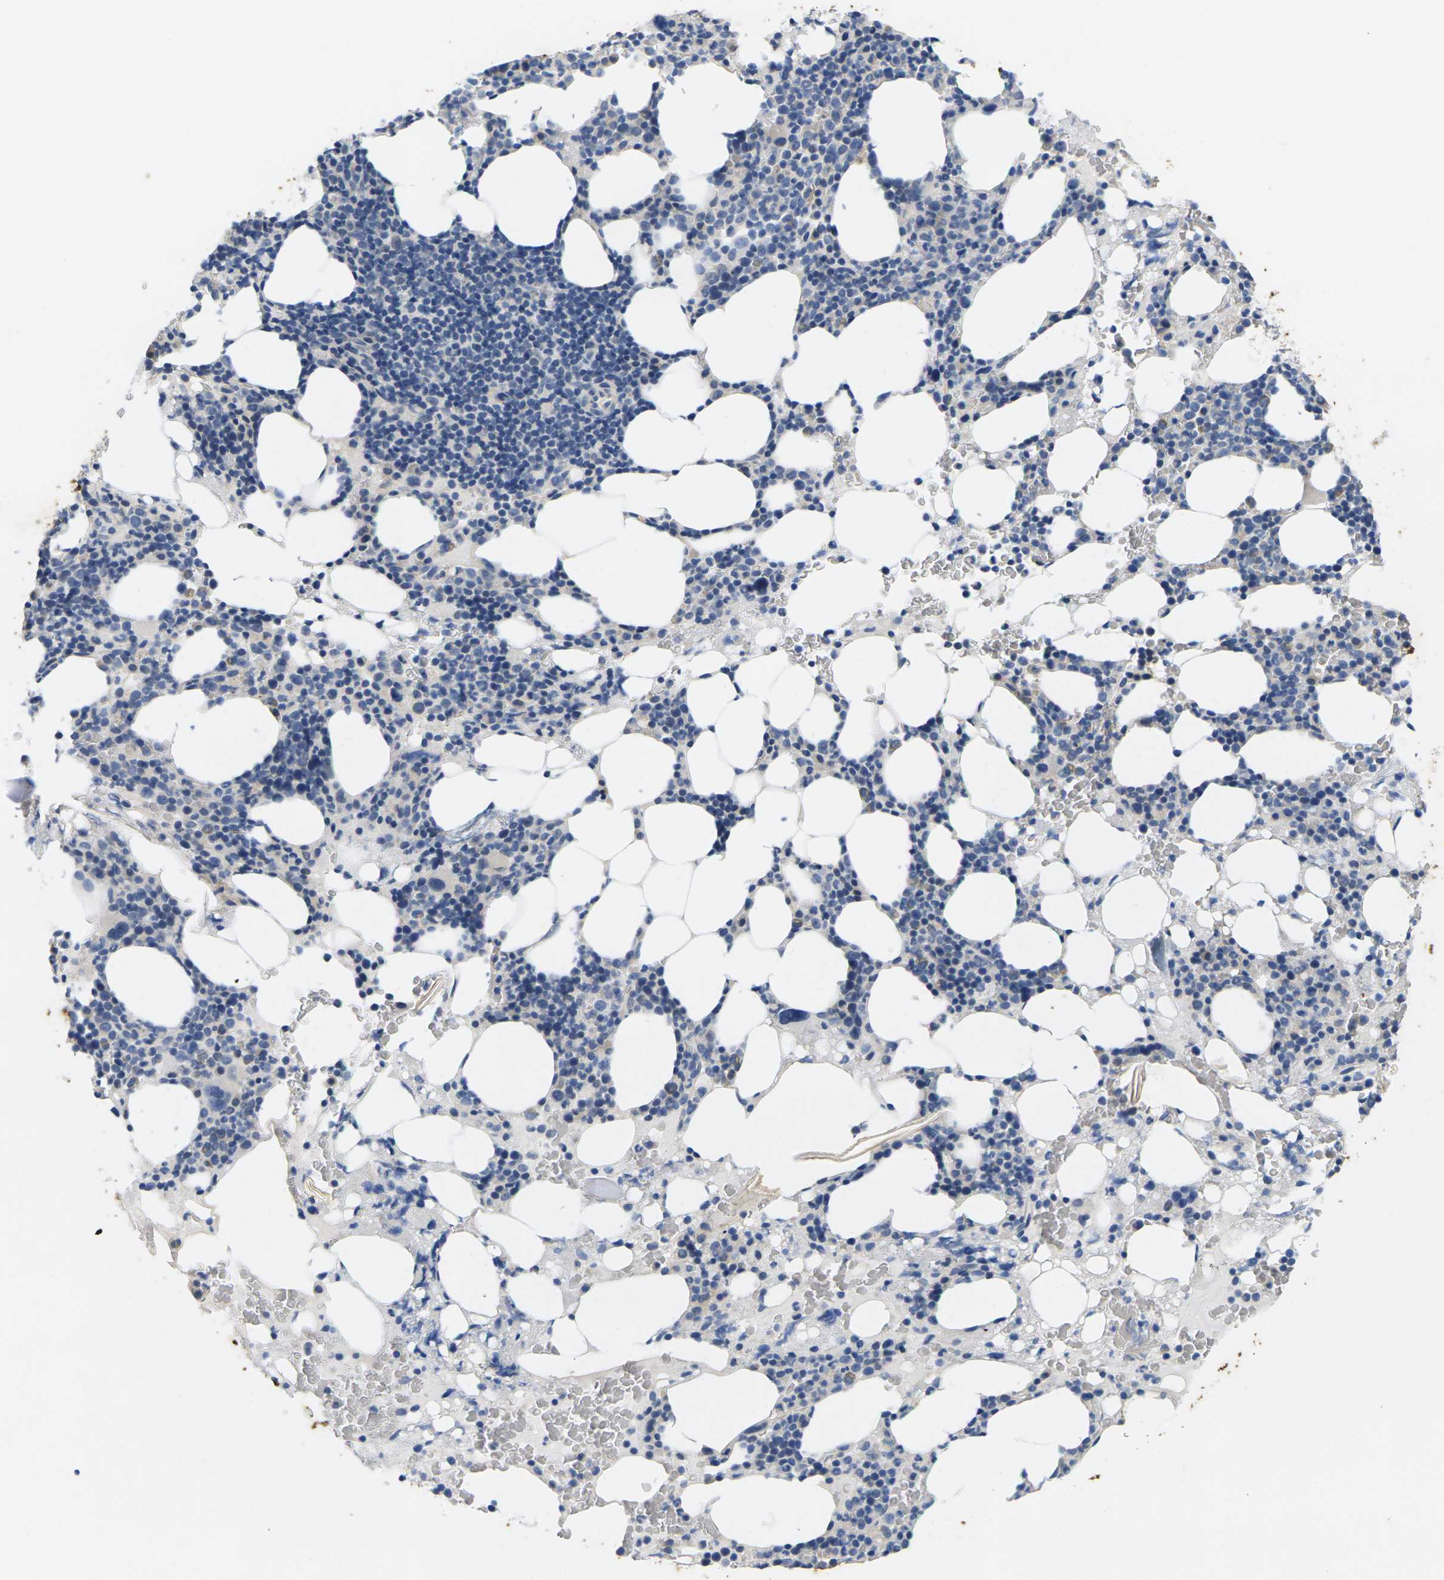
{"staining": {"intensity": "negative", "quantity": "none", "location": "none"}, "tissue": "bone marrow", "cell_type": "Hematopoietic cells", "image_type": "normal", "snomed": [{"axis": "morphology", "description": "Normal tissue, NOS"}, {"axis": "morphology", "description": "Inflammation, NOS"}, {"axis": "topography", "description": "Bone marrow"}], "caption": "Immunohistochemistry (IHC) of unremarkable human bone marrow demonstrates no expression in hematopoietic cells. (Immunohistochemistry (IHC), brightfield microscopy, high magnification).", "gene": "TNNI3", "patient": {"sex": "female", "age": 84}}